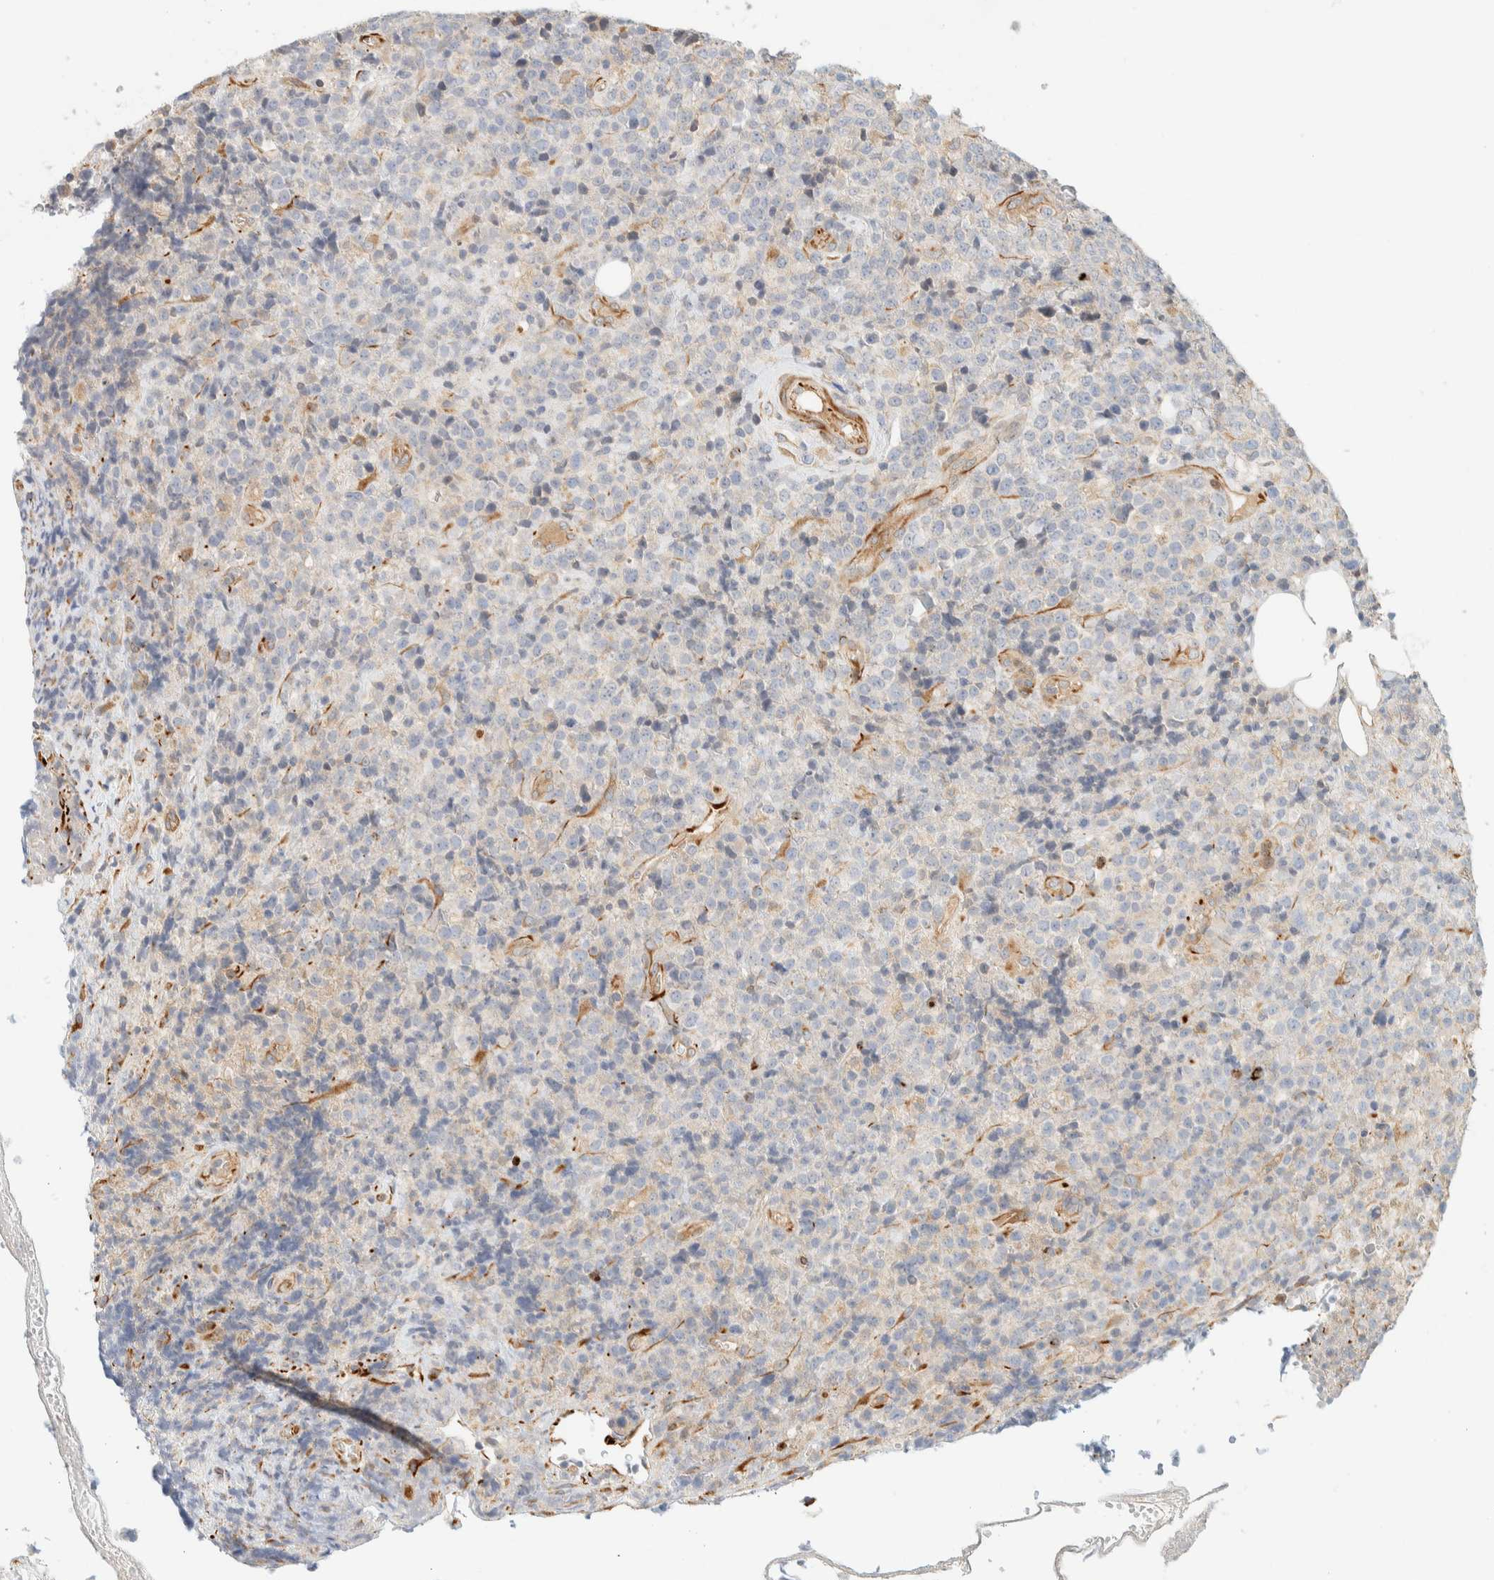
{"staining": {"intensity": "weak", "quantity": "<25%", "location": "cytoplasmic/membranous"}, "tissue": "lymphoma", "cell_type": "Tumor cells", "image_type": "cancer", "snomed": [{"axis": "morphology", "description": "Malignant lymphoma, non-Hodgkin's type, High grade"}, {"axis": "topography", "description": "Lymph node"}], "caption": "High magnification brightfield microscopy of lymphoma stained with DAB (brown) and counterstained with hematoxylin (blue): tumor cells show no significant expression.", "gene": "FAT1", "patient": {"sex": "male", "age": 13}}